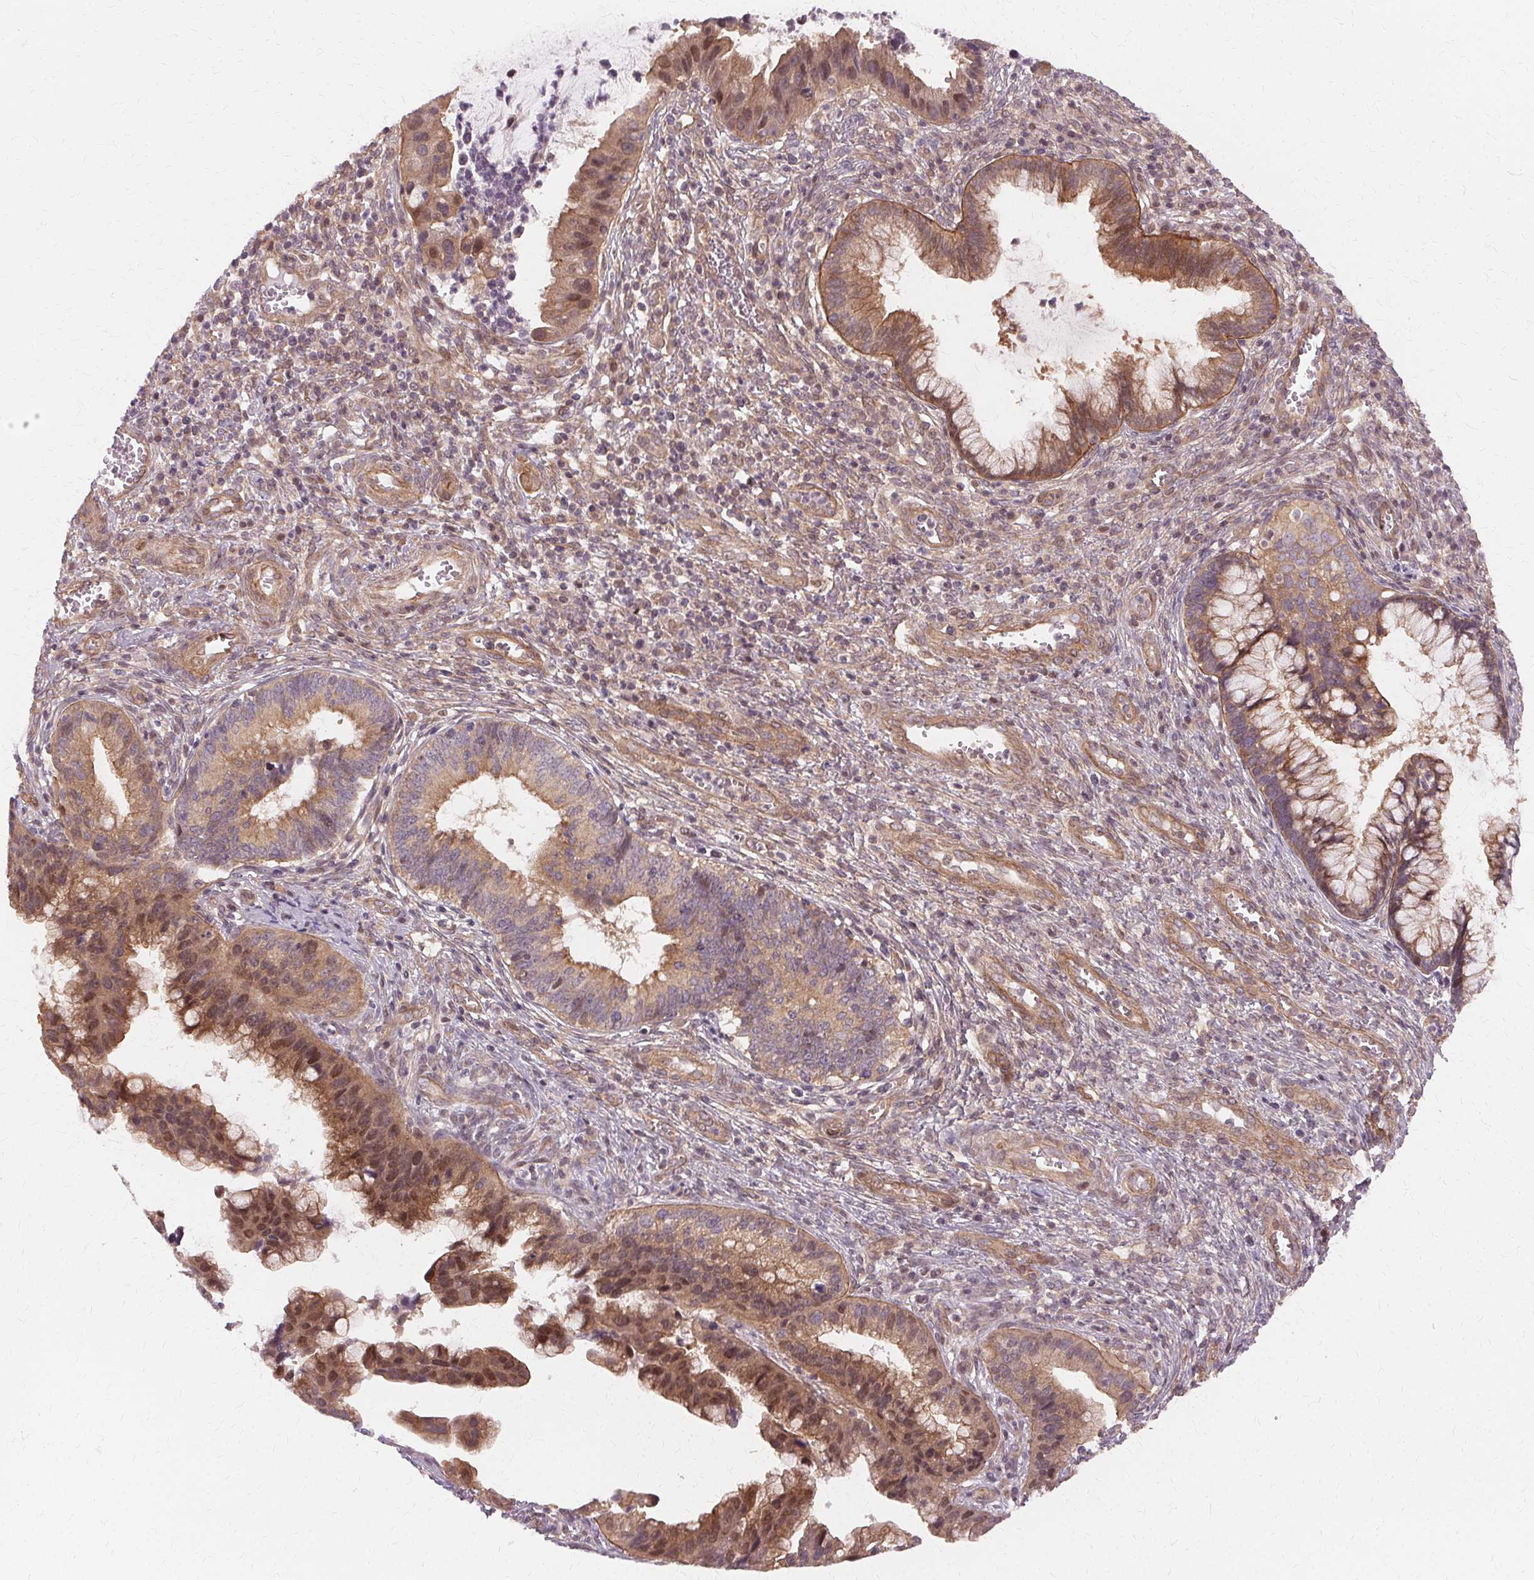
{"staining": {"intensity": "moderate", "quantity": ">75%", "location": "cytoplasmic/membranous"}, "tissue": "cervical cancer", "cell_type": "Tumor cells", "image_type": "cancer", "snomed": [{"axis": "morphology", "description": "Adenocarcinoma, NOS"}, {"axis": "topography", "description": "Cervix"}], "caption": "Moderate cytoplasmic/membranous positivity for a protein is identified in approximately >75% of tumor cells of cervical adenocarcinoma using immunohistochemistry.", "gene": "USP8", "patient": {"sex": "female", "age": 34}}